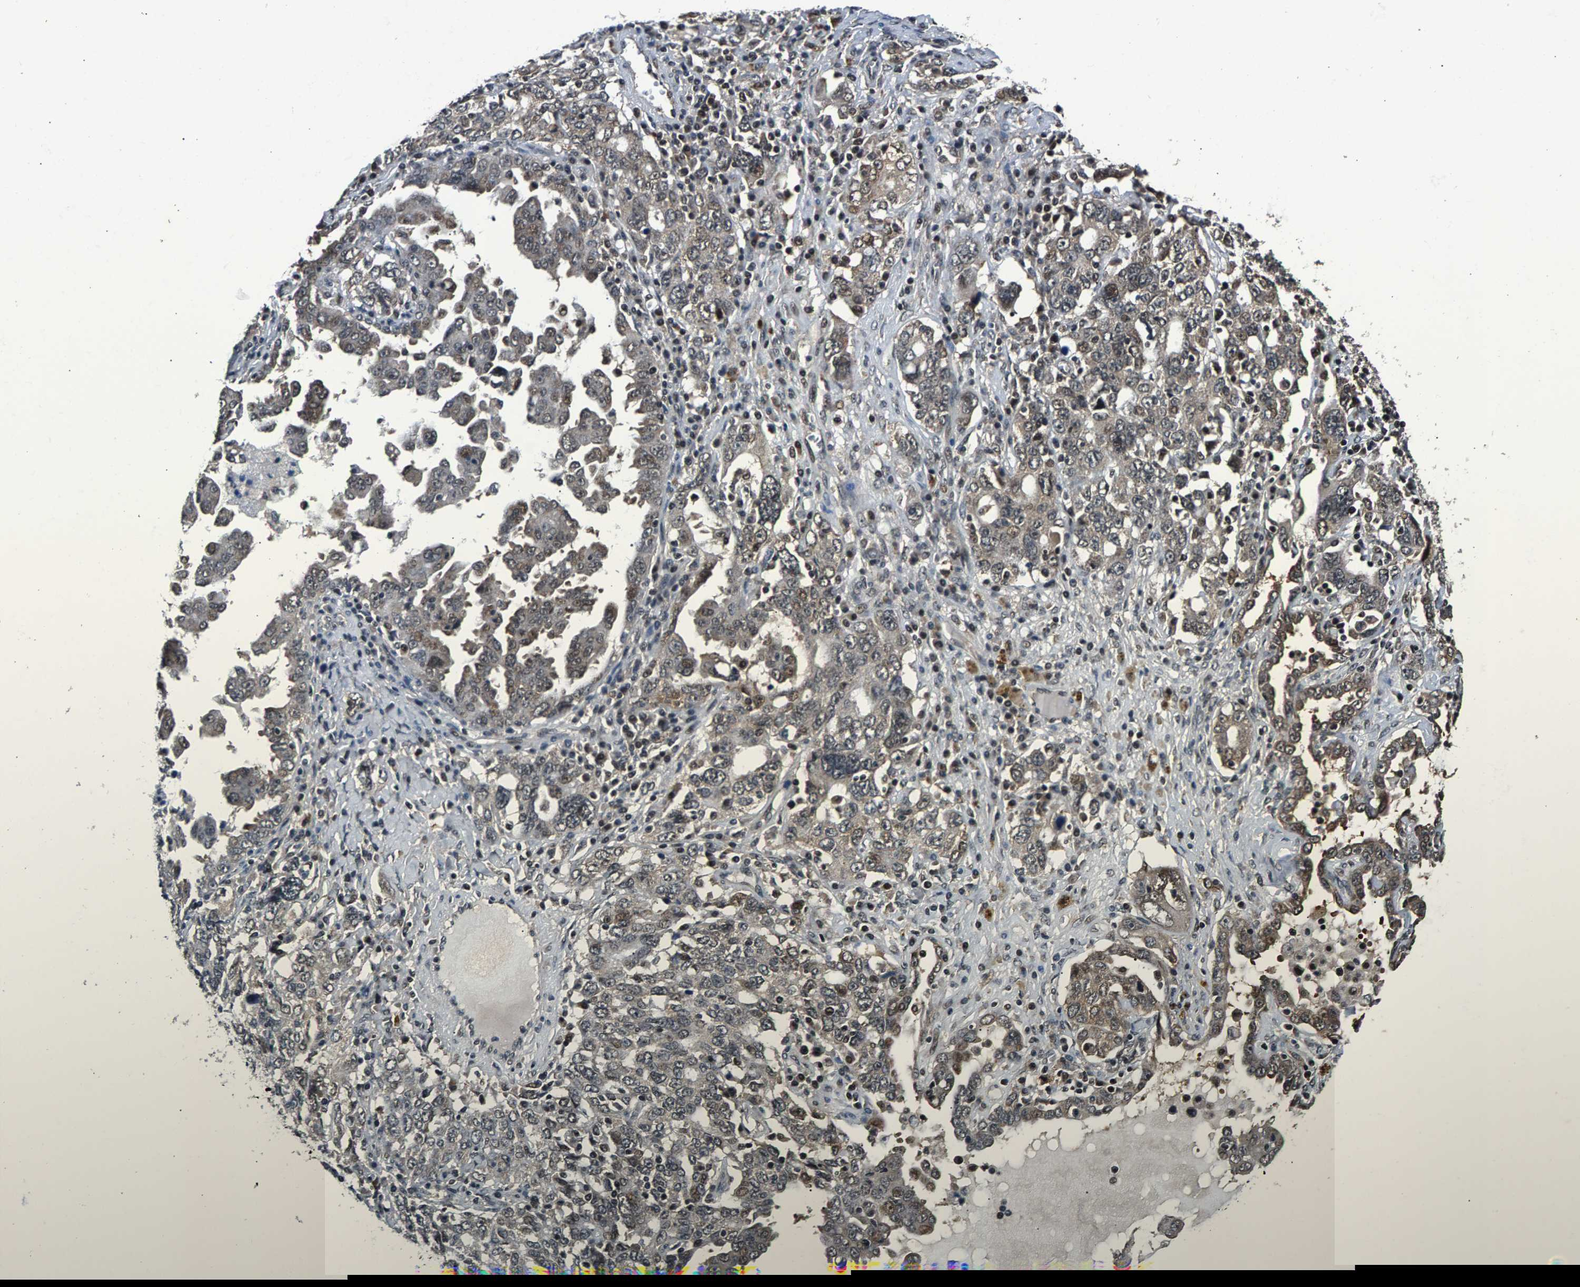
{"staining": {"intensity": "moderate", "quantity": ">75%", "location": "cytoplasmic/membranous,nuclear"}, "tissue": "ovarian cancer", "cell_type": "Tumor cells", "image_type": "cancer", "snomed": [{"axis": "morphology", "description": "Carcinoma, endometroid"}, {"axis": "topography", "description": "Ovary"}], "caption": "Immunohistochemistry (IHC) image of ovarian cancer (endometroid carcinoma) stained for a protein (brown), which demonstrates medium levels of moderate cytoplasmic/membranous and nuclear expression in about >75% of tumor cells.", "gene": "RBM33", "patient": {"sex": "female", "age": 62}}